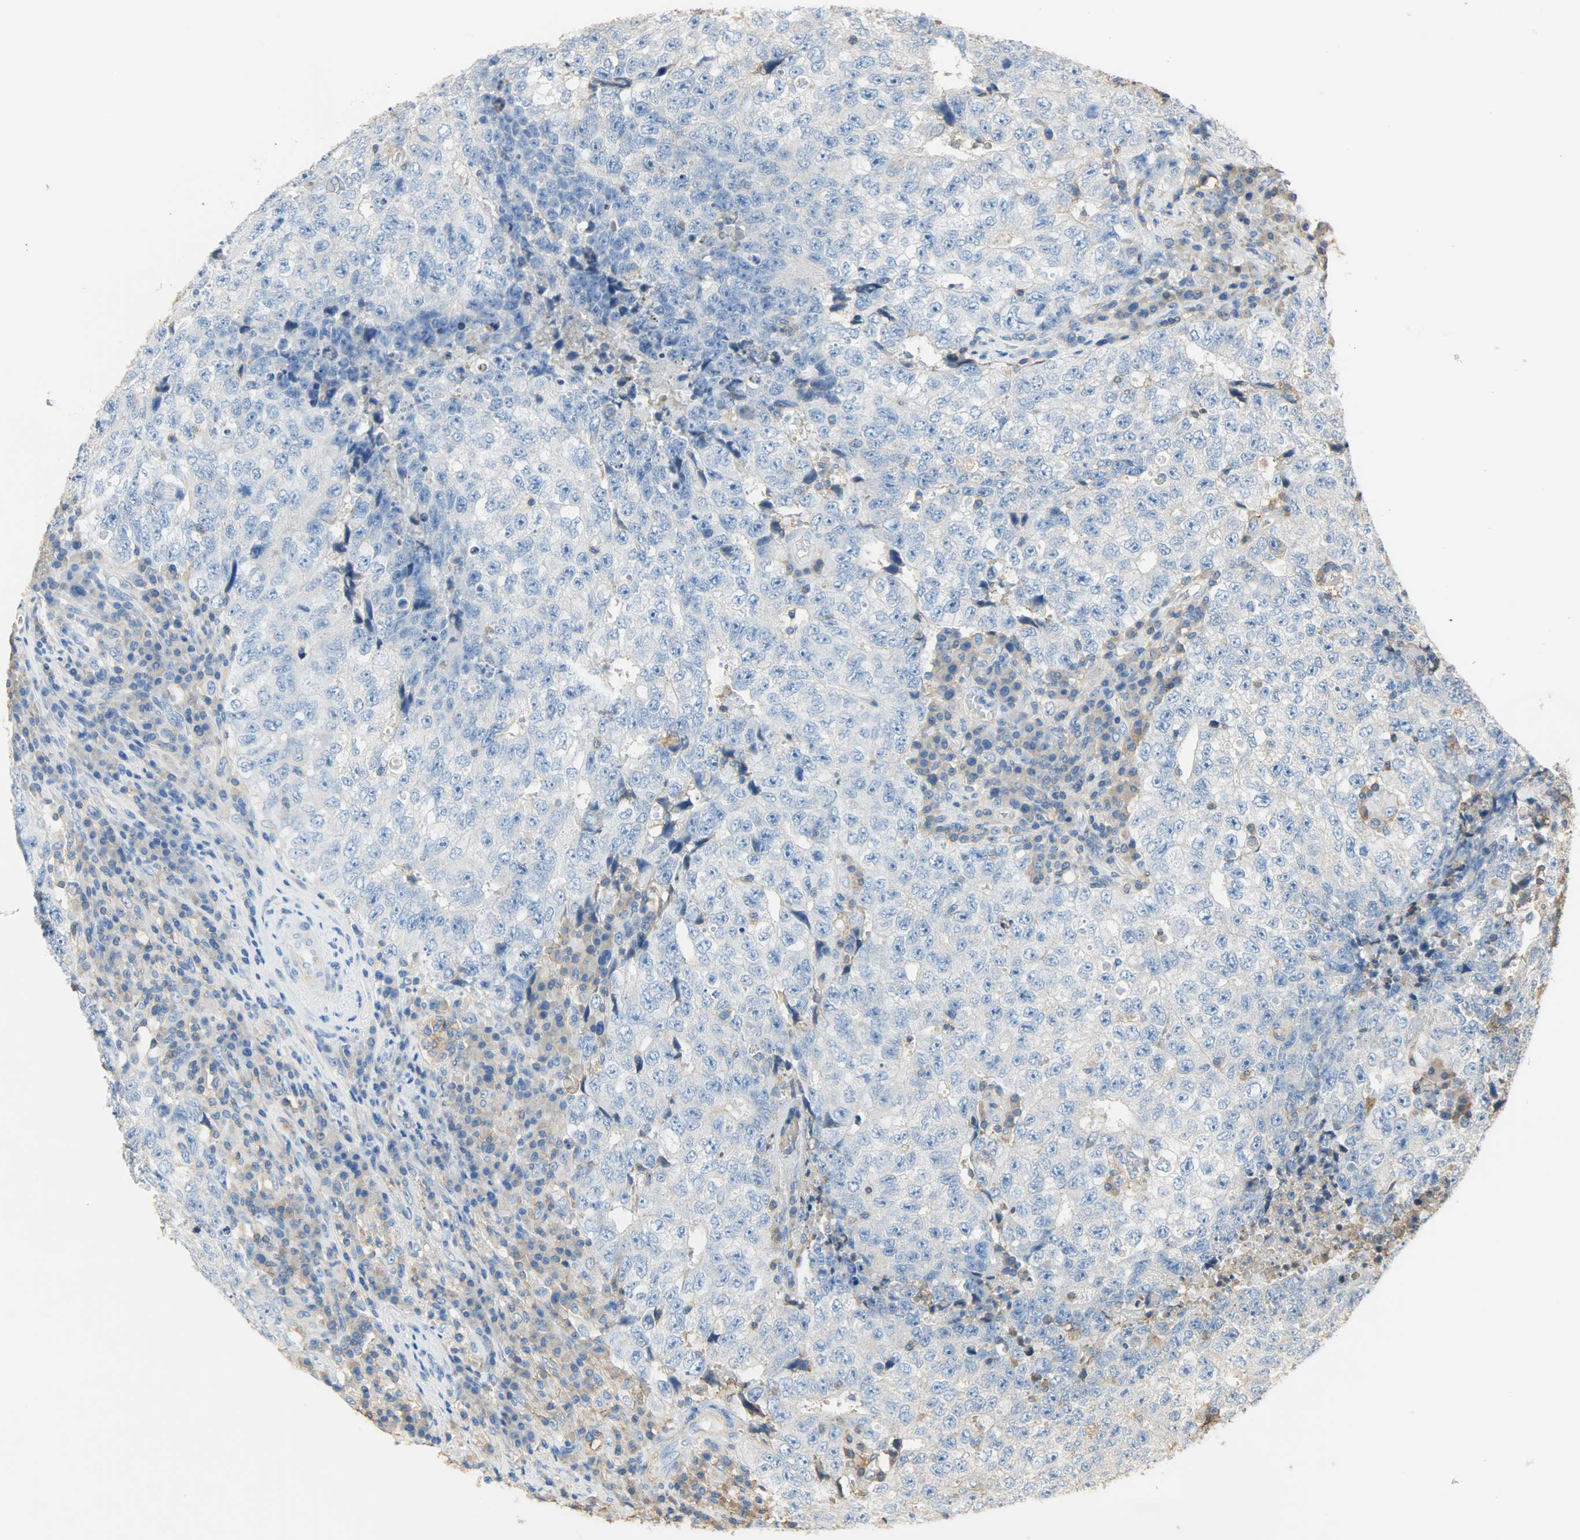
{"staining": {"intensity": "negative", "quantity": "none", "location": "none"}, "tissue": "testis cancer", "cell_type": "Tumor cells", "image_type": "cancer", "snomed": [{"axis": "morphology", "description": "Necrosis, NOS"}, {"axis": "morphology", "description": "Carcinoma, Embryonal, NOS"}, {"axis": "topography", "description": "Testis"}], "caption": "This is an immunohistochemistry photomicrograph of embryonal carcinoma (testis). There is no positivity in tumor cells.", "gene": "ANXA6", "patient": {"sex": "male", "age": 19}}